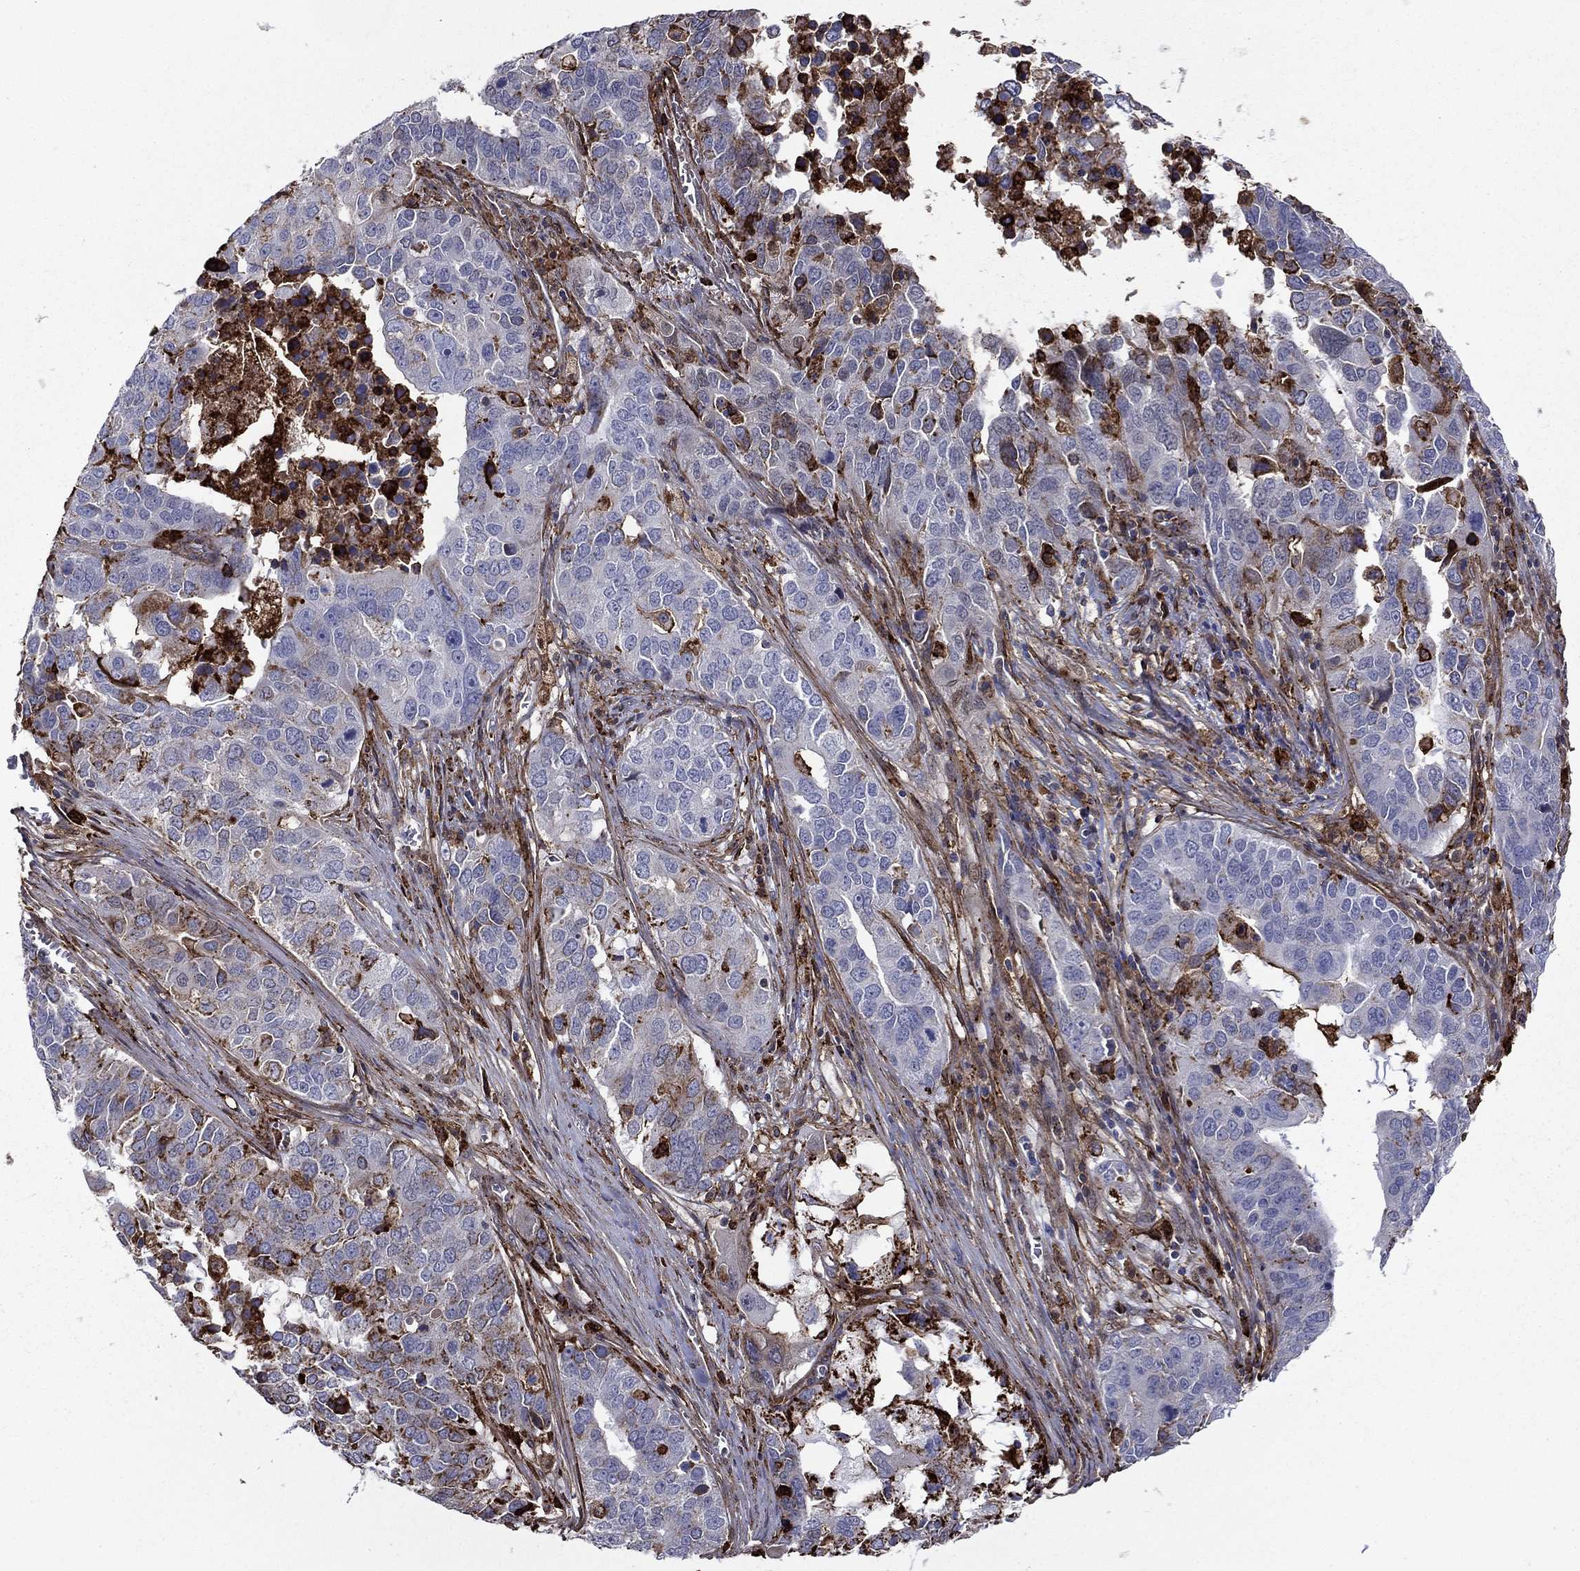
{"staining": {"intensity": "negative", "quantity": "none", "location": "none"}, "tissue": "ovarian cancer", "cell_type": "Tumor cells", "image_type": "cancer", "snomed": [{"axis": "morphology", "description": "Carcinoma, endometroid"}, {"axis": "topography", "description": "Soft tissue"}, {"axis": "topography", "description": "Ovary"}], "caption": "This is an immunohistochemistry (IHC) micrograph of ovarian cancer (endometroid carcinoma). There is no positivity in tumor cells.", "gene": "PLAU", "patient": {"sex": "female", "age": 52}}